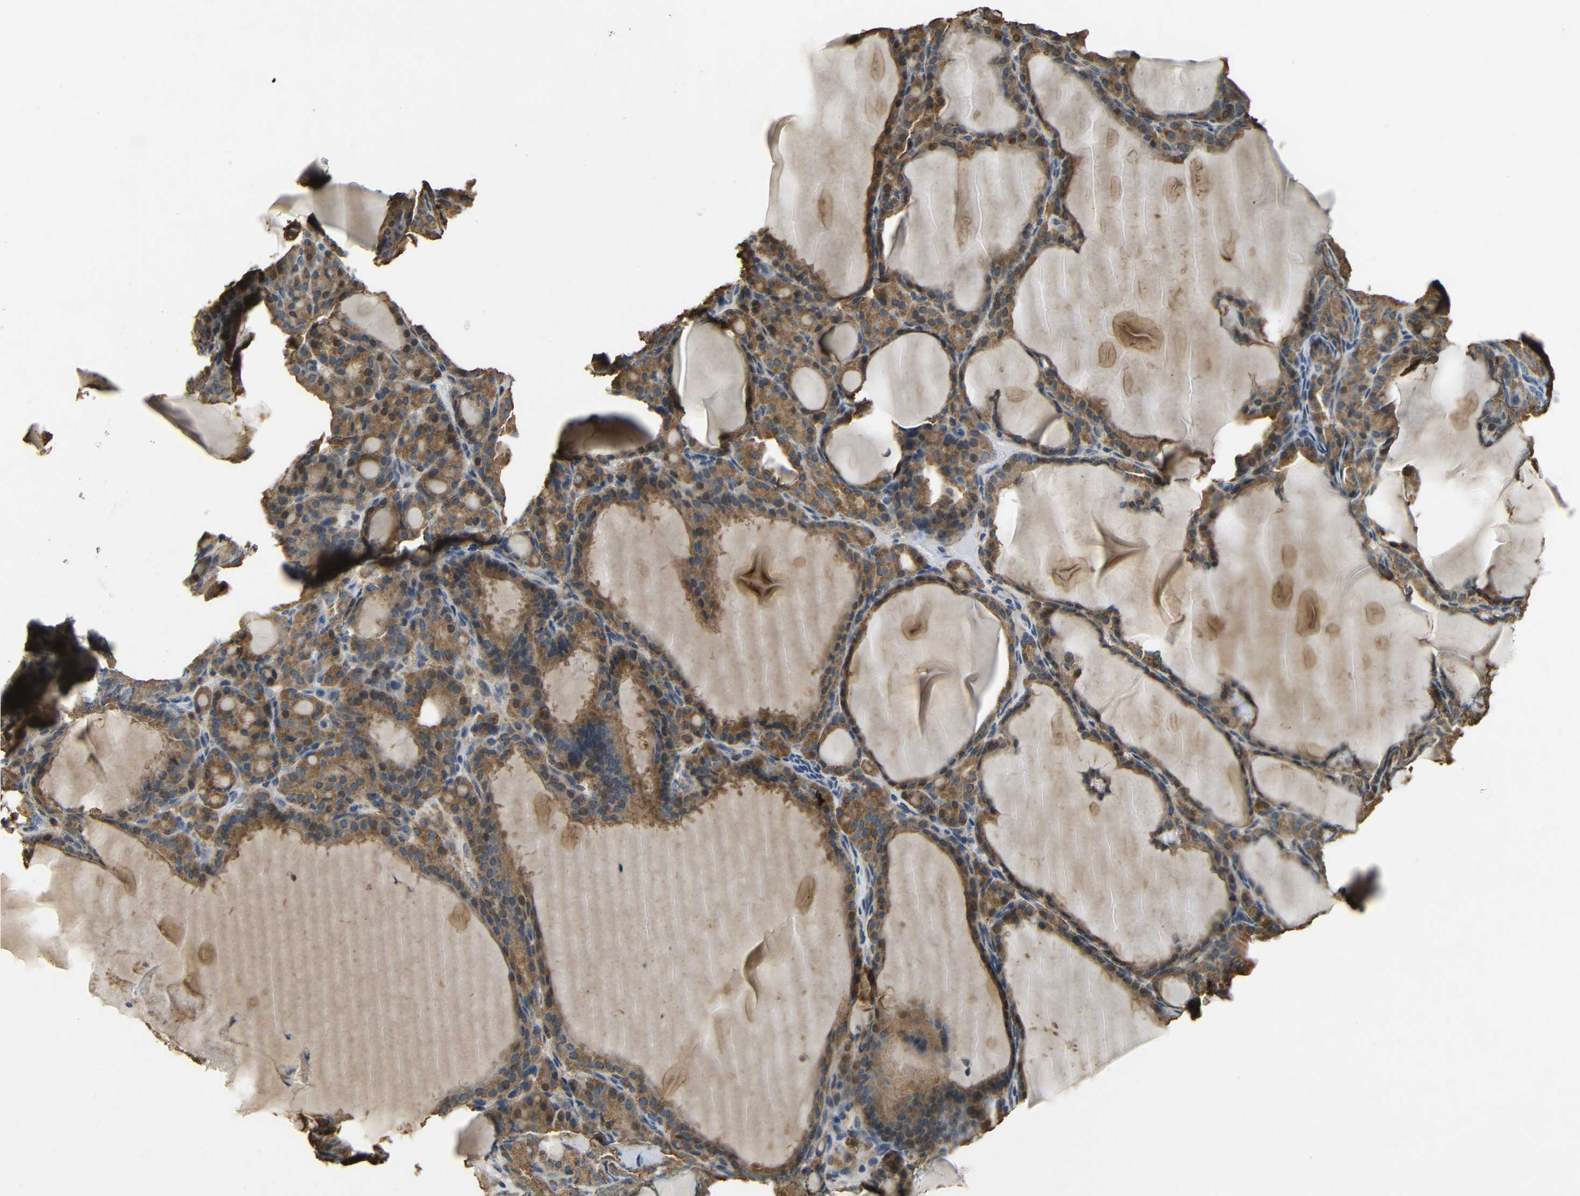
{"staining": {"intensity": "moderate", "quantity": ">75%", "location": "cytoplasmic/membranous"}, "tissue": "thyroid gland", "cell_type": "Glandular cells", "image_type": "normal", "snomed": [{"axis": "morphology", "description": "Normal tissue, NOS"}, {"axis": "topography", "description": "Thyroid gland"}], "caption": "The image exhibits staining of benign thyroid gland, revealing moderate cytoplasmic/membranous protein staining (brown color) within glandular cells.", "gene": "KAZALD1", "patient": {"sex": "female", "age": 28}}